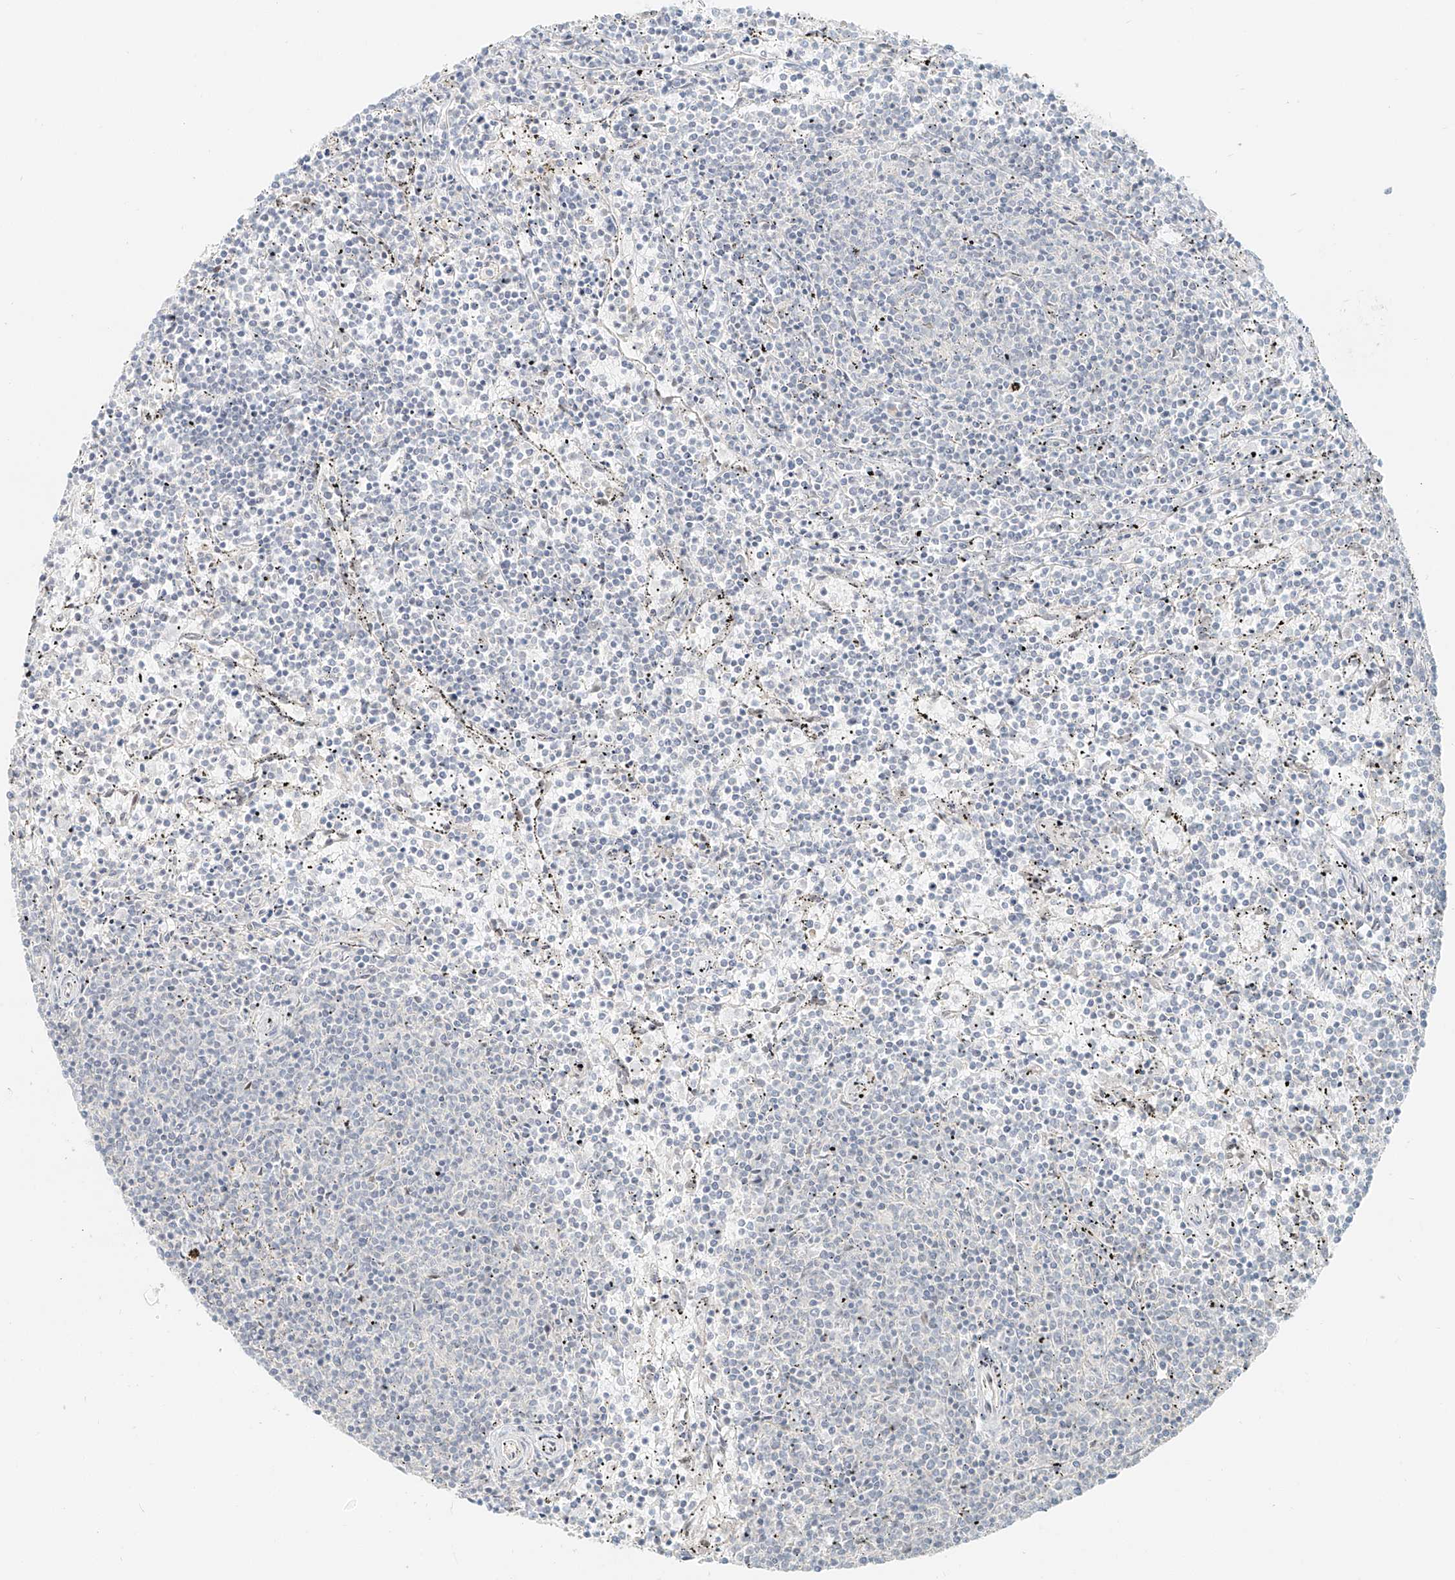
{"staining": {"intensity": "negative", "quantity": "none", "location": "none"}, "tissue": "lymphoma", "cell_type": "Tumor cells", "image_type": "cancer", "snomed": [{"axis": "morphology", "description": "Malignant lymphoma, non-Hodgkin's type, Low grade"}, {"axis": "topography", "description": "Spleen"}], "caption": "A high-resolution histopathology image shows immunohistochemistry (IHC) staining of low-grade malignant lymphoma, non-Hodgkin's type, which reveals no significant staining in tumor cells.", "gene": "ZNF774", "patient": {"sex": "female", "age": 50}}